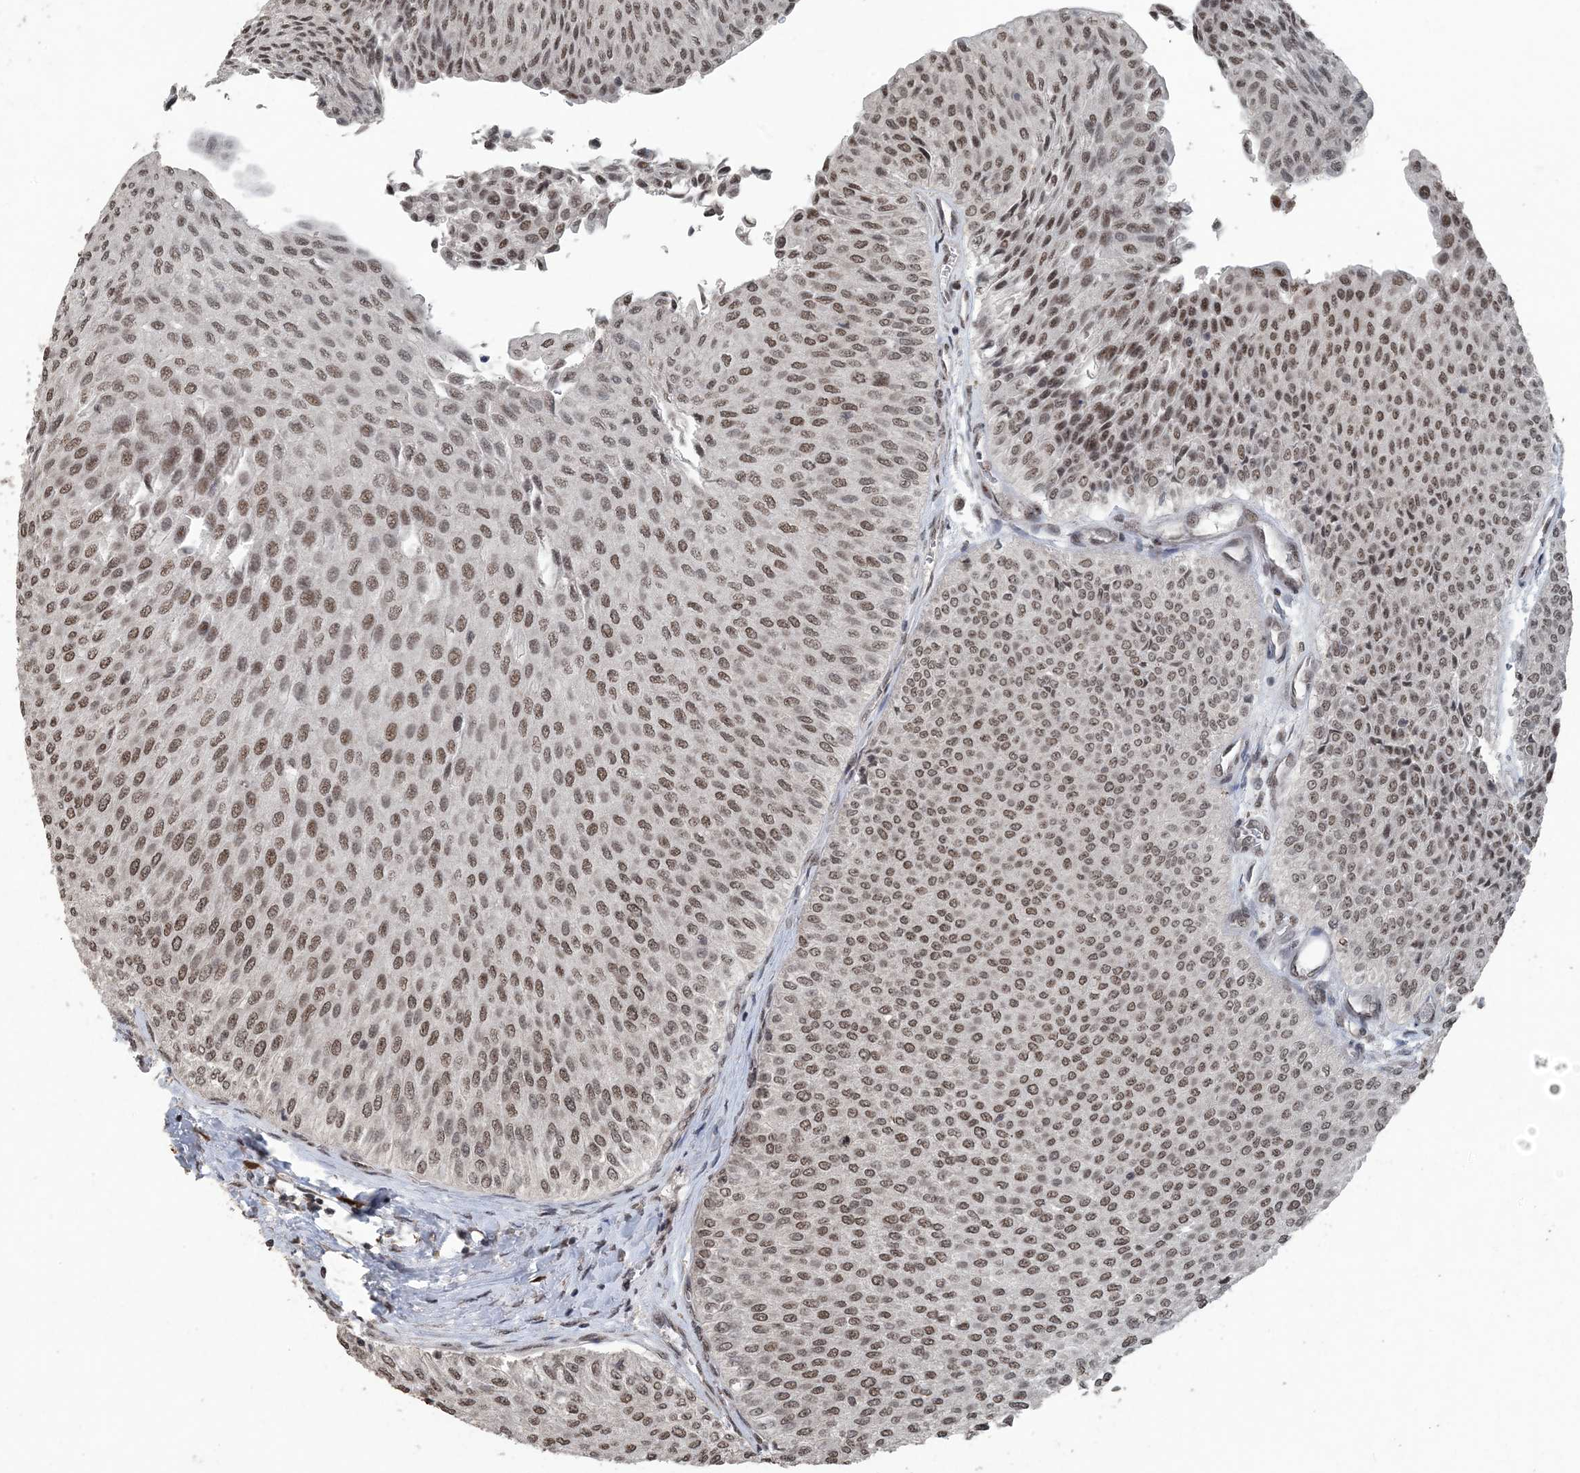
{"staining": {"intensity": "moderate", "quantity": ">75%", "location": "nuclear"}, "tissue": "urothelial cancer", "cell_type": "Tumor cells", "image_type": "cancer", "snomed": [{"axis": "morphology", "description": "Urothelial carcinoma, Low grade"}, {"axis": "topography", "description": "Urinary bladder"}], "caption": "A medium amount of moderate nuclear expression is seen in about >75% of tumor cells in urothelial cancer tissue.", "gene": "MBD2", "patient": {"sex": "male", "age": 78}}